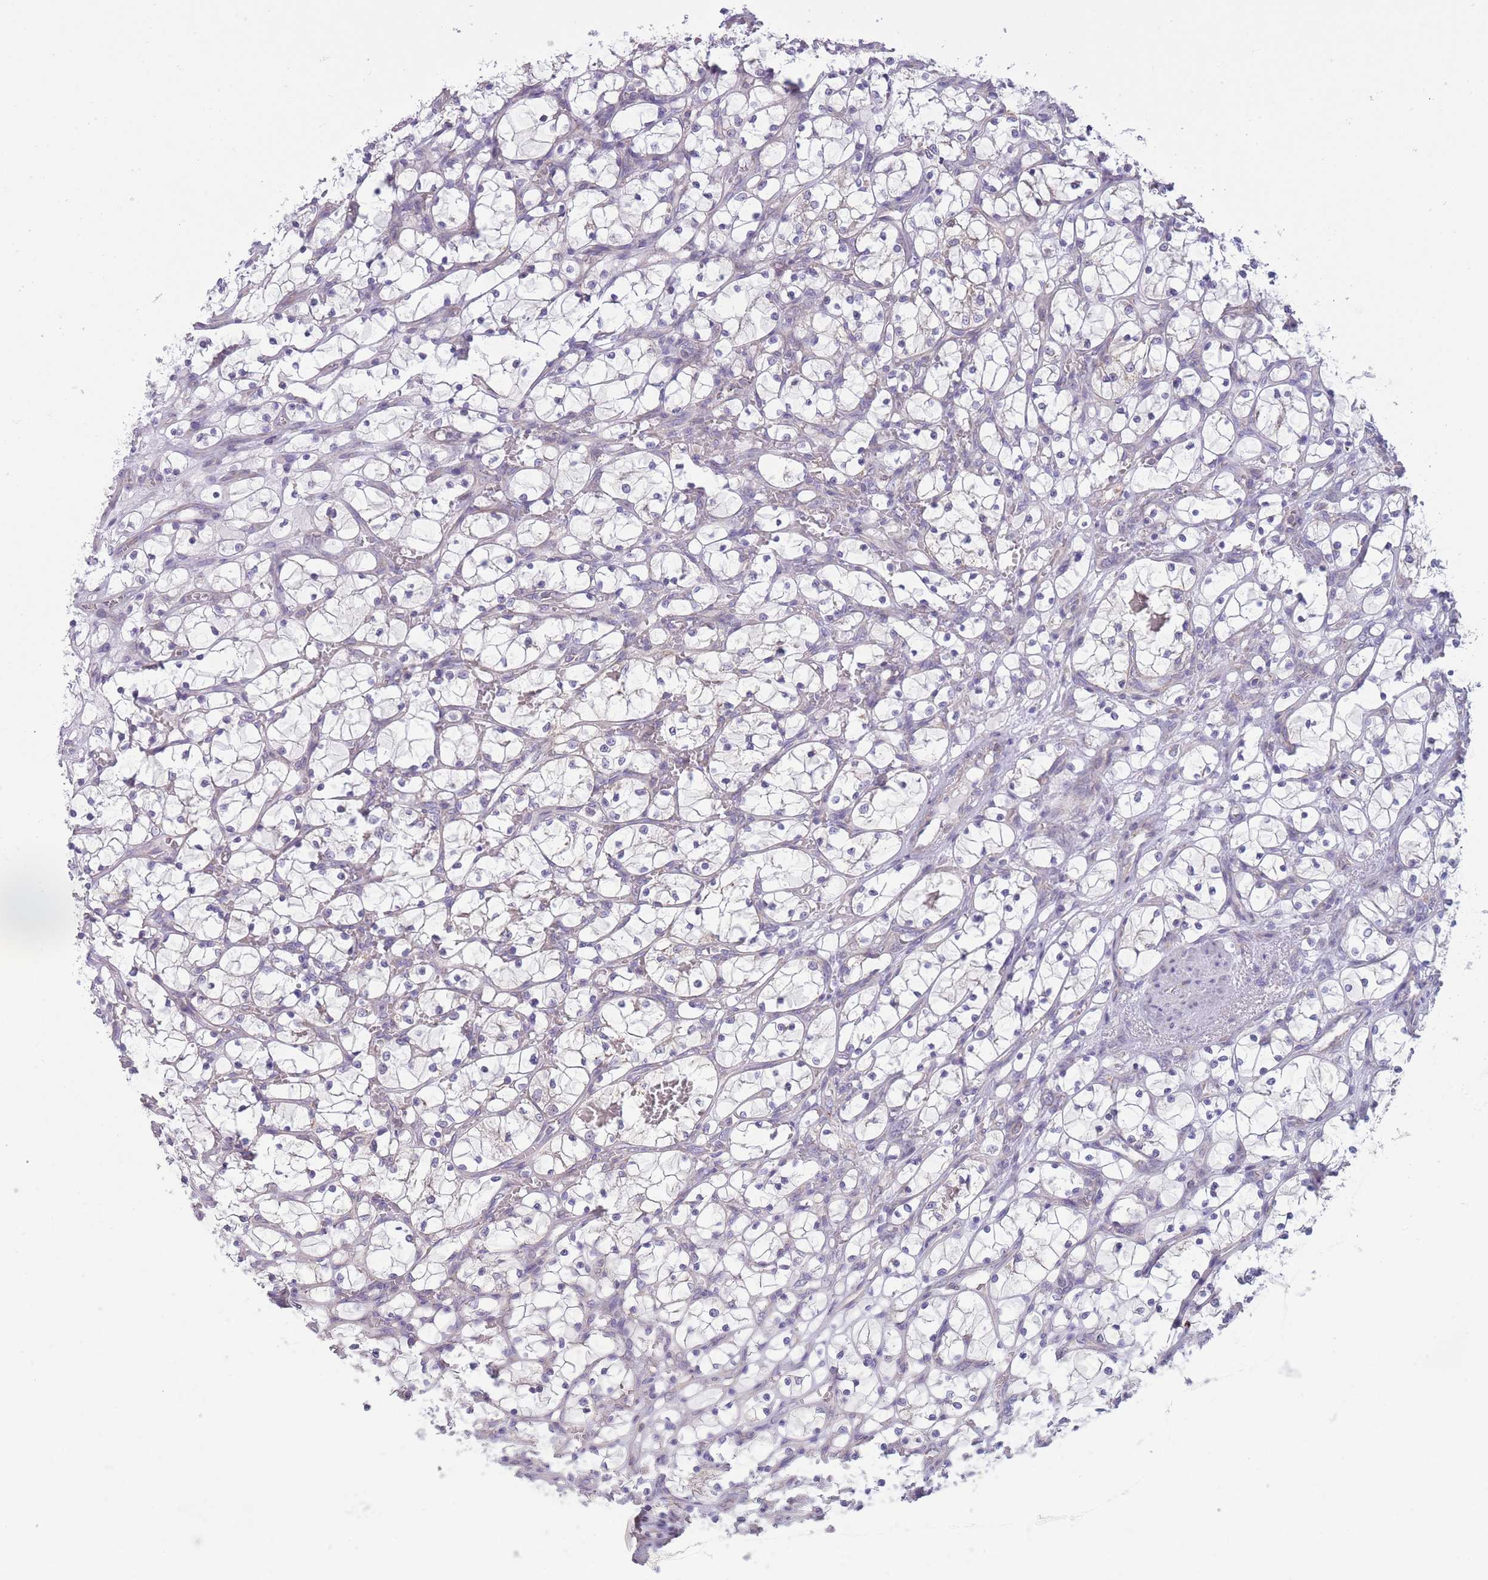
{"staining": {"intensity": "negative", "quantity": "none", "location": "none"}, "tissue": "renal cancer", "cell_type": "Tumor cells", "image_type": "cancer", "snomed": [{"axis": "morphology", "description": "Adenocarcinoma, NOS"}, {"axis": "topography", "description": "Kidney"}], "caption": "Immunohistochemical staining of human renal adenocarcinoma demonstrates no significant staining in tumor cells. (DAB immunohistochemistry visualized using brightfield microscopy, high magnification).", "gene": "MRPS18C", "patient": {"sex": "female", "age": 69}}